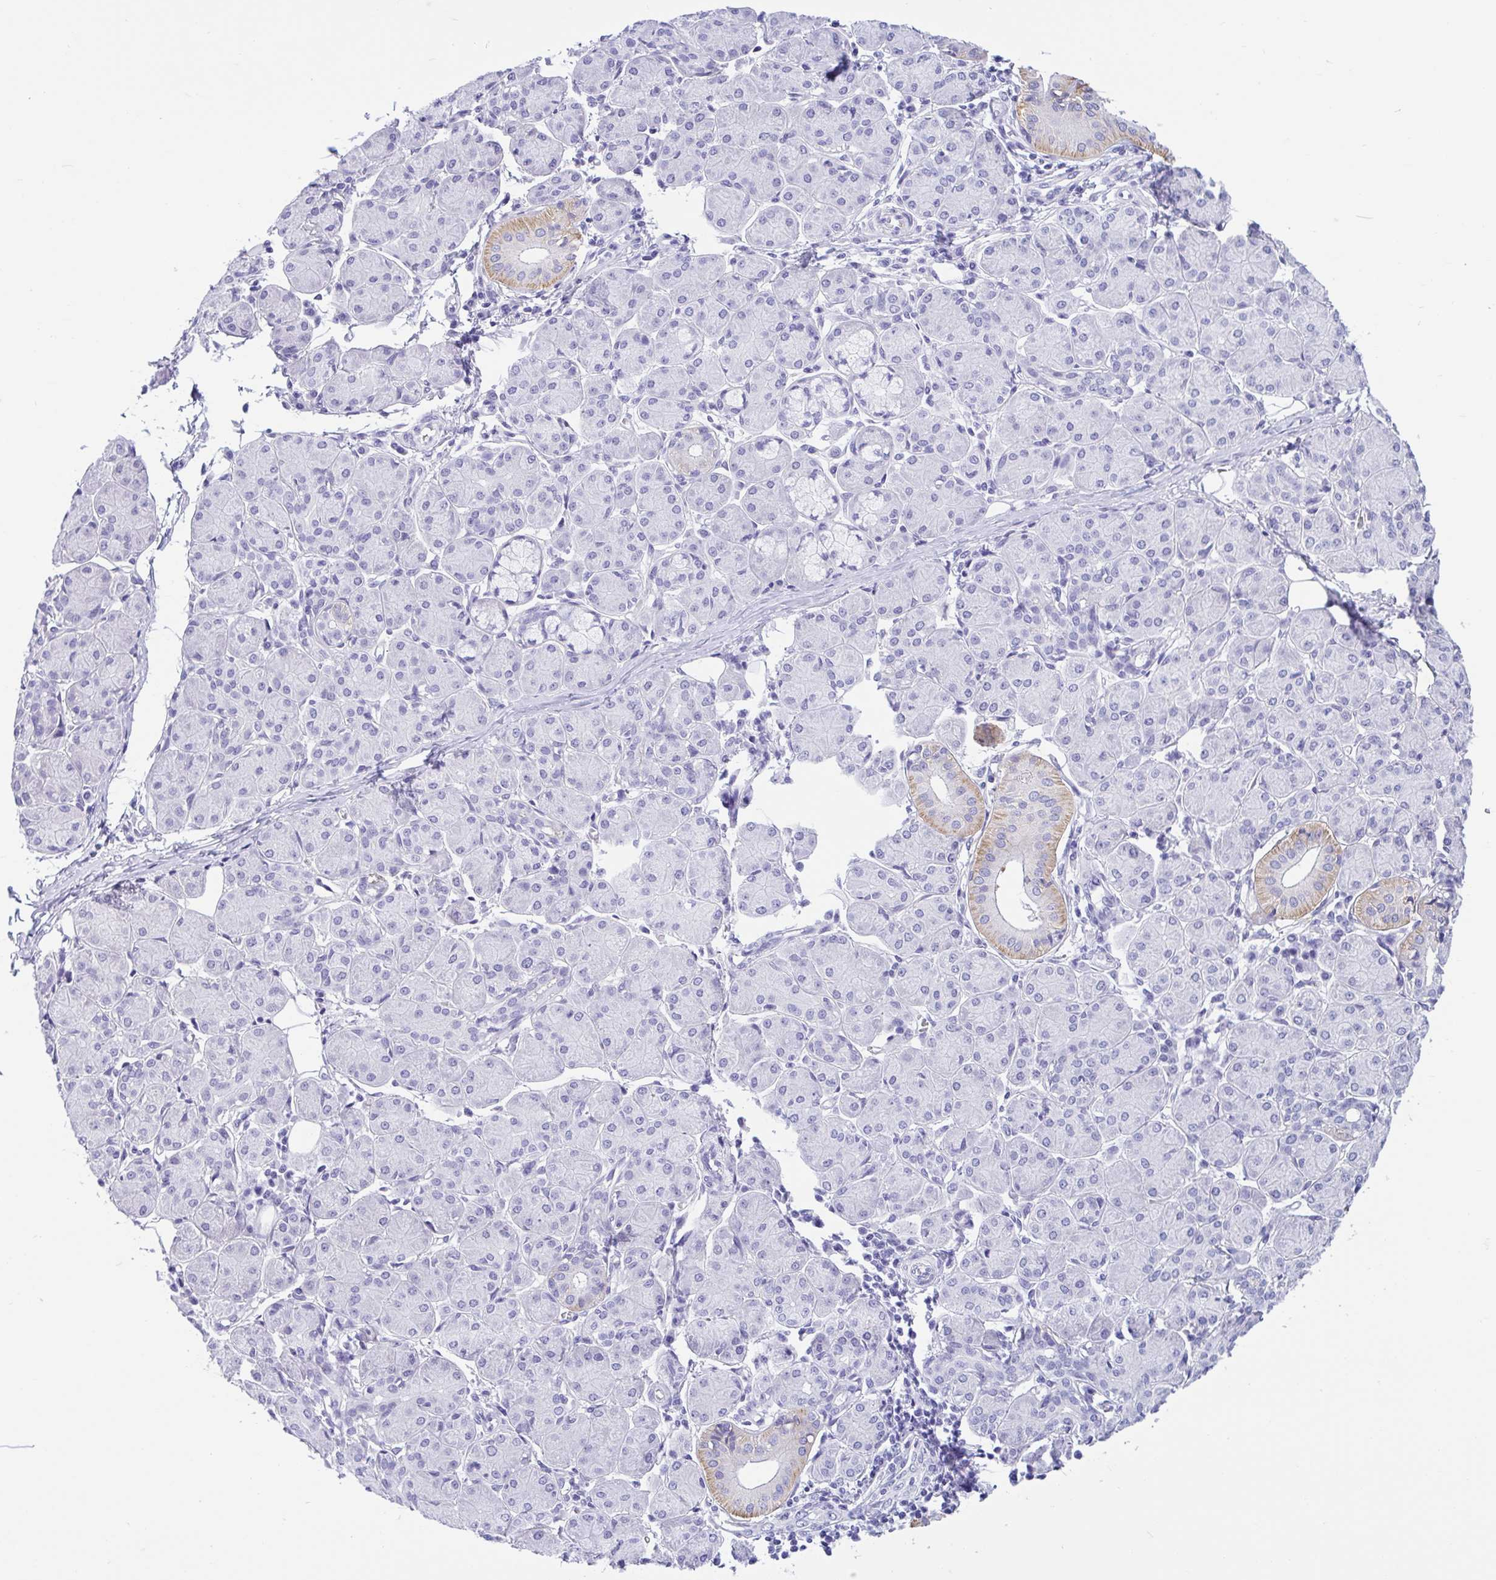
{"staining": {"intensity": "moderate", "quantity": "<25%", "location": "cytoplasmic/membranous"}, "tissue": "salivary gland", "cell_type": "Glandular cells", "image_type": "normal", "snomed": [{"axis": "morphology", "description": "Normal tissue, NOS"}, {"axis": "morphology", "description": "Inflammation, NOS"}, {"axis": "topography", "description": "Lymph node"}, {"axis": "topography", "description": "Salivary gland"}], "caption": "This is a micrograph of immunohistochemistry (IHC) staining of benign salivary gland, which shows moderate expression in the cytoplasmic/membranous of glandular cells.", "gene": "ENSG00000274792", "patient": {"sex": "male", "age": 3}}